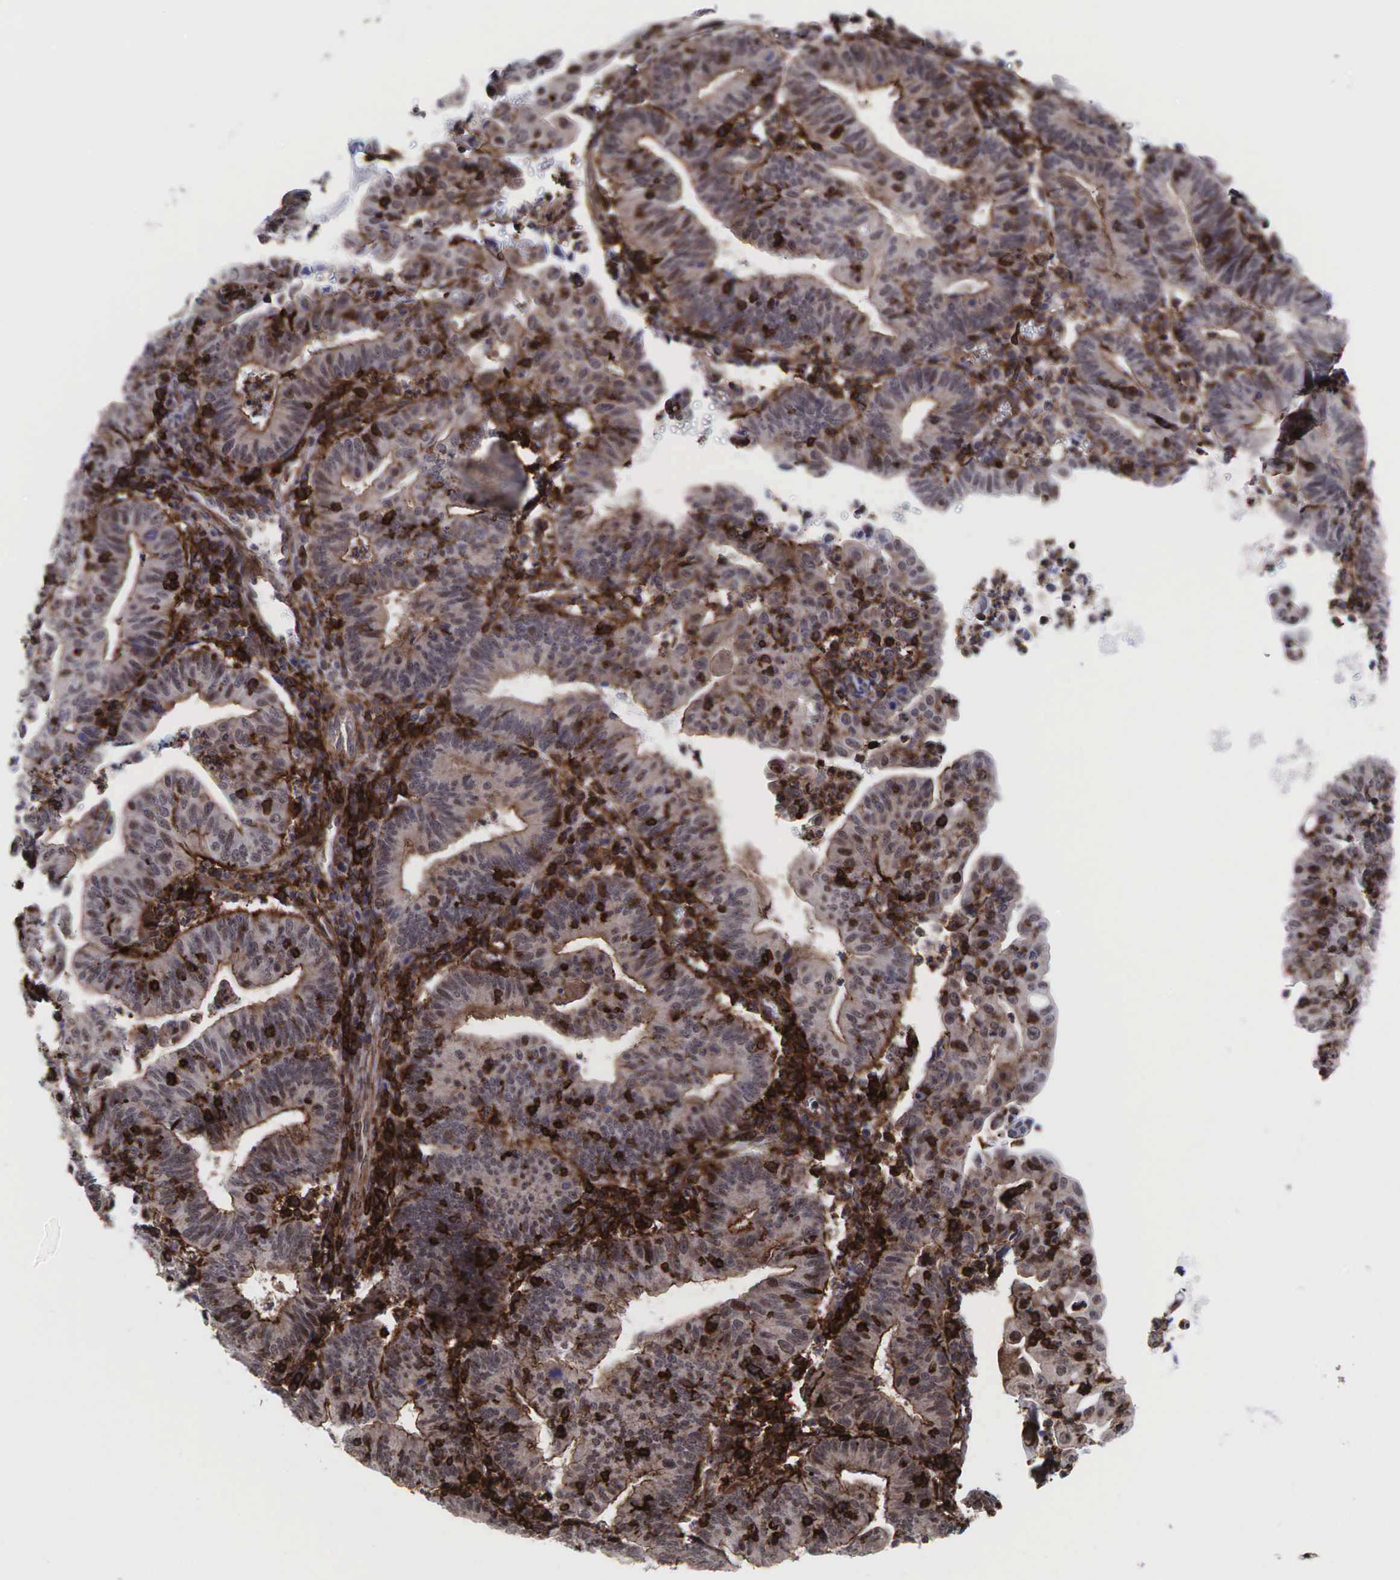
{"staining": {"intensity": "weak", "quantity": ">75%", "location": "cytoplasmic/membranous"}, "tissue": "endometrial cancer", "cell_type": "Tumor cells", "image_type": "cancer", "snomed": [{"axis": "morphology", "description": "Adenocarcinoma, NOS"}, {"axis": "topography", "description": "Endometrium"}], "caption": "Immunohistochemistry histopathology image of neoplastic tissue: human endometrial cancer (adenocarcinoma) stained using IHC shows low levels of weak protein expression localized specifically in the cytoplasmic/membranous of tumor cells, appearing as a cytoplasmic/membranous brown color.", "gene": "GPRASP1", "patient": {"sex": "female", "age": 60}}